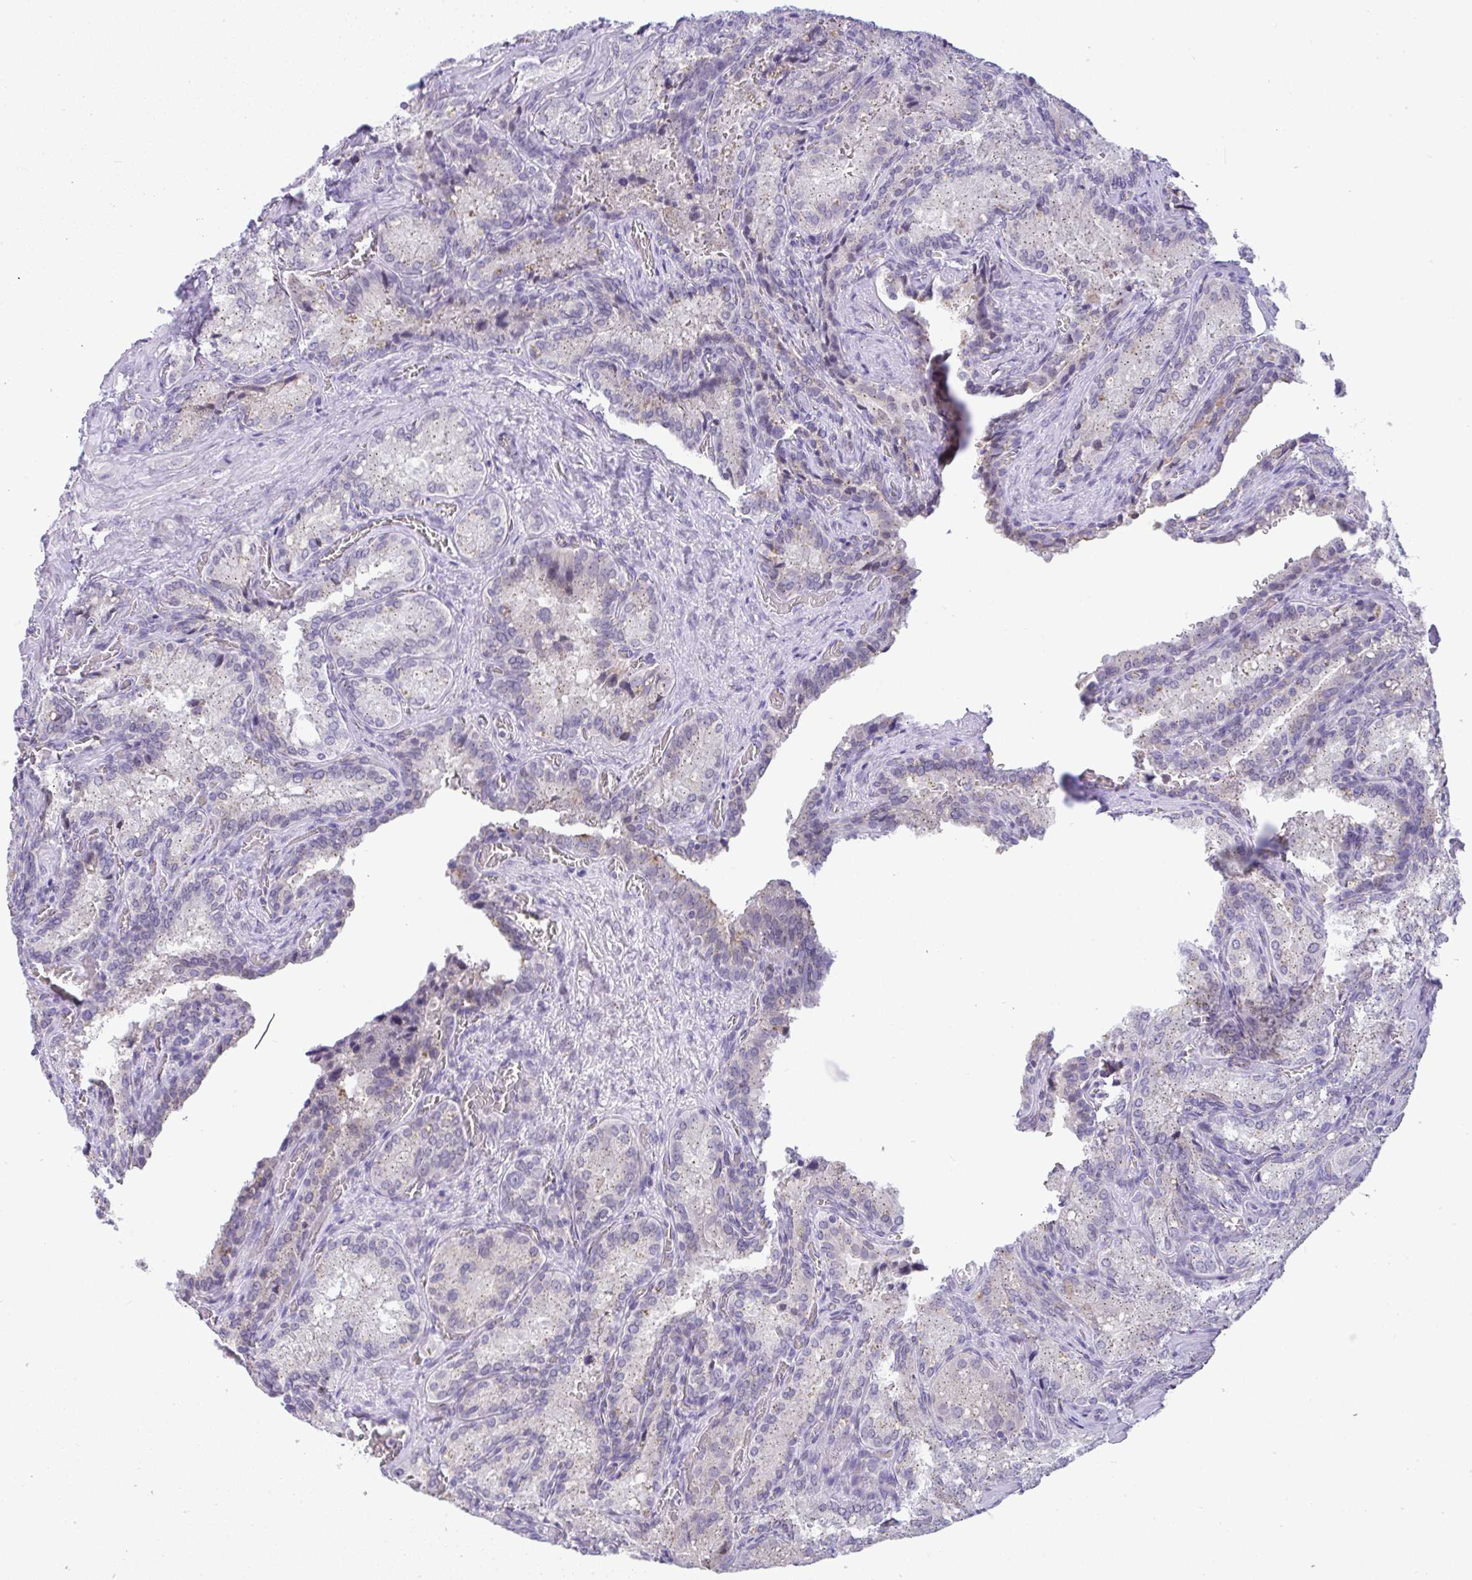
{"staining": {"intensity": "weak", "quantity": "25%-75%", "location": "cytoplasmic/membranous"}, "tissue": "seminal vesicle", "cell_type": "Glandular cells", "image_type": "normal", "snomed": [{"axis": "morphology", "description": "Normal tissue, NOS"}, {"axis": "topography", "description": "Seminal veicle"}], "caption": "Immunohistochemistry image of benign seminal vesicle: human seminal vesicle stained using IHC reveals low levels of weak protein expression localized specifically in the cytoplasmic/membranous of glandular cells, appearing as a cytoplasmic/membranous brown color.", "gene": "FAM177A1", "patient": {"sex": "male", "age": 47}}